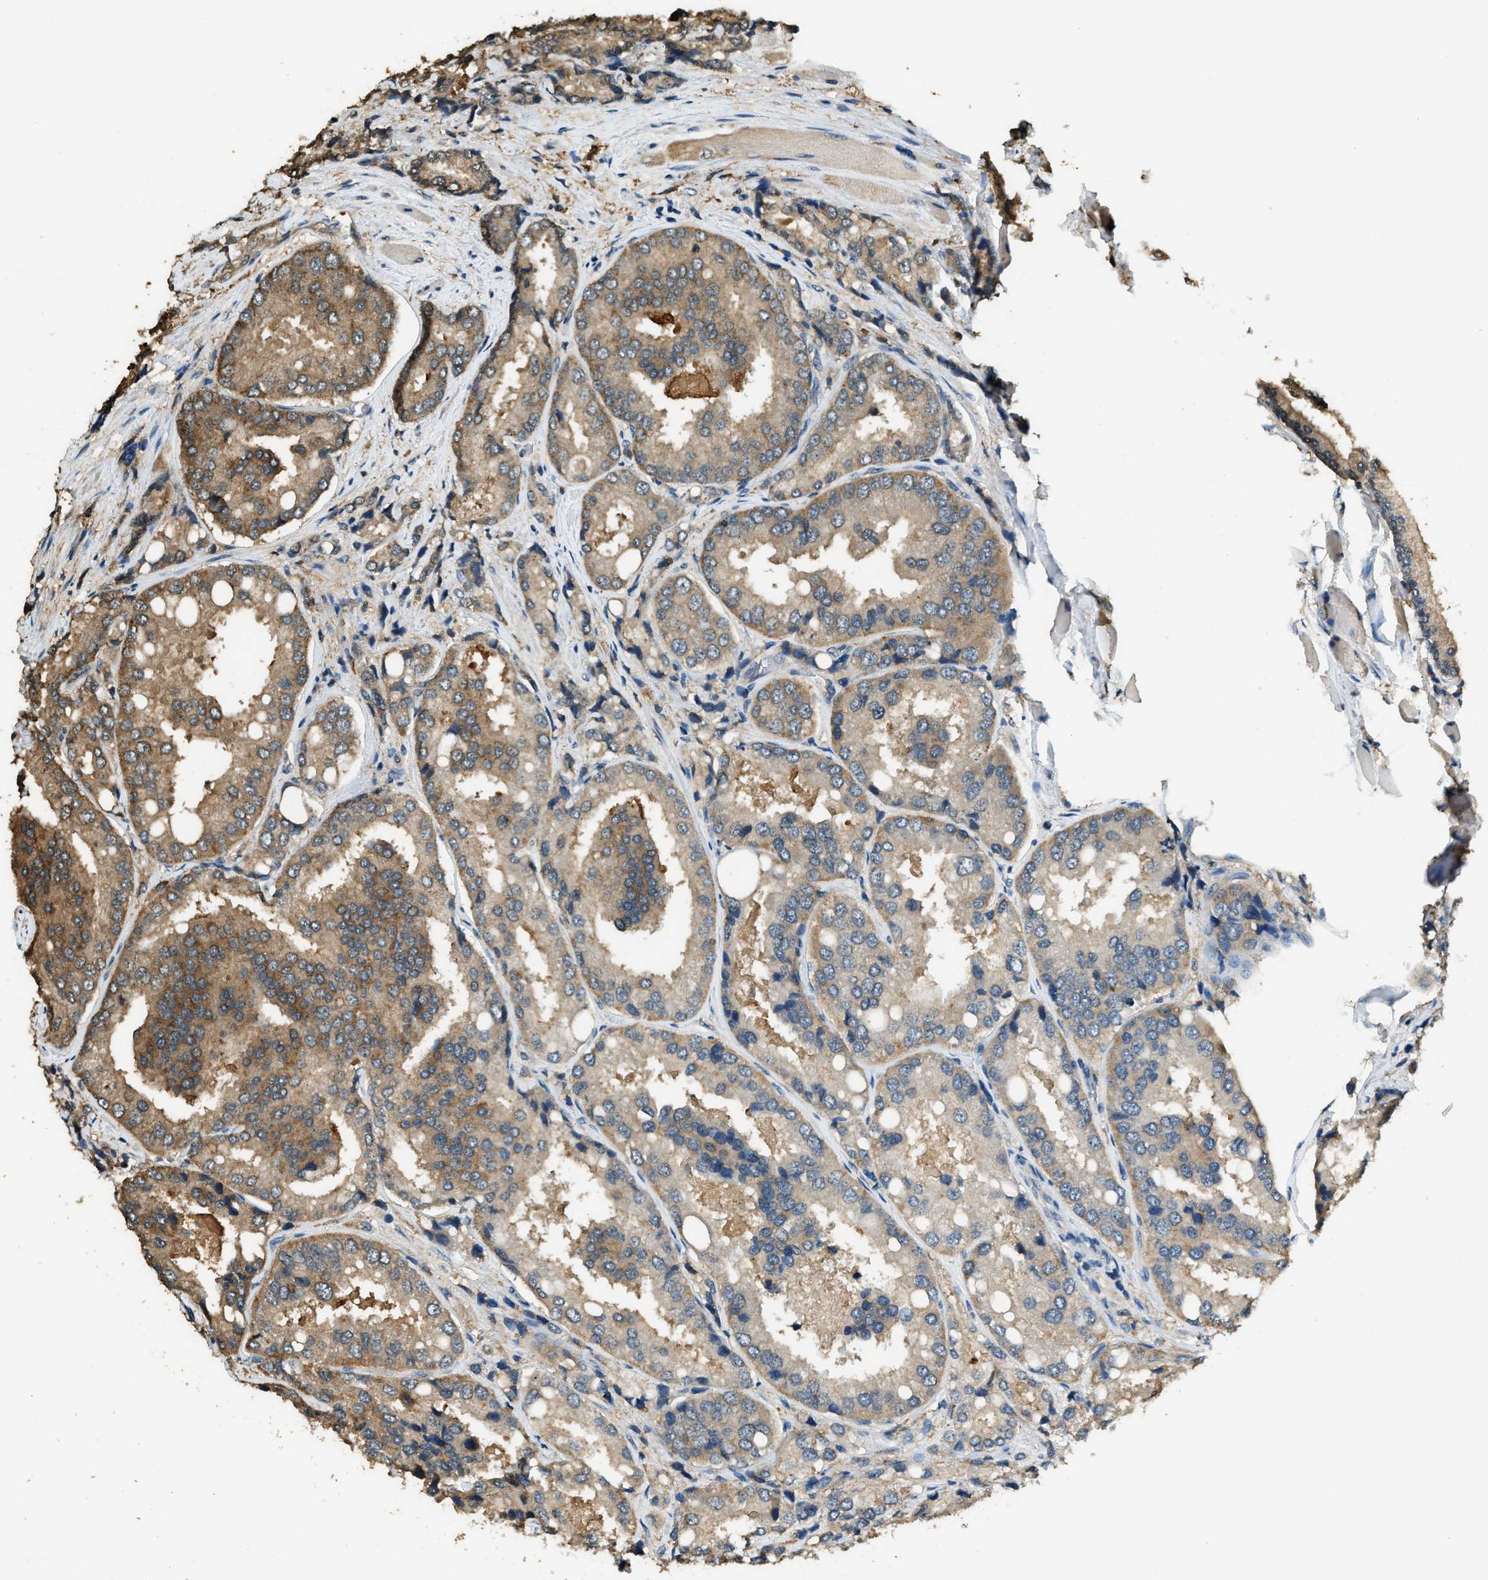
{"staining": {"intensity": "moderate", "quantity": "25%-75%", "location": "cytoplasmic/membranous"}, "tissue": "prostate cancer", "cell_type": "Tumor cells", "image_type": "cancer", "snomed": [{"axis": "morphology", "description": "Adenocarcinoma, High grade"}, {"axis": "topography", "description": "Prostate"}], "caption": "This is an image of IHC staining of prostate cancer (adenocarcinoma (high-grade)), which shows moderate expression in the cytoplasmic/membranous of tumor cells.", "gene": "RAP2A", "patient": {"sex": "male", "age": 50}}